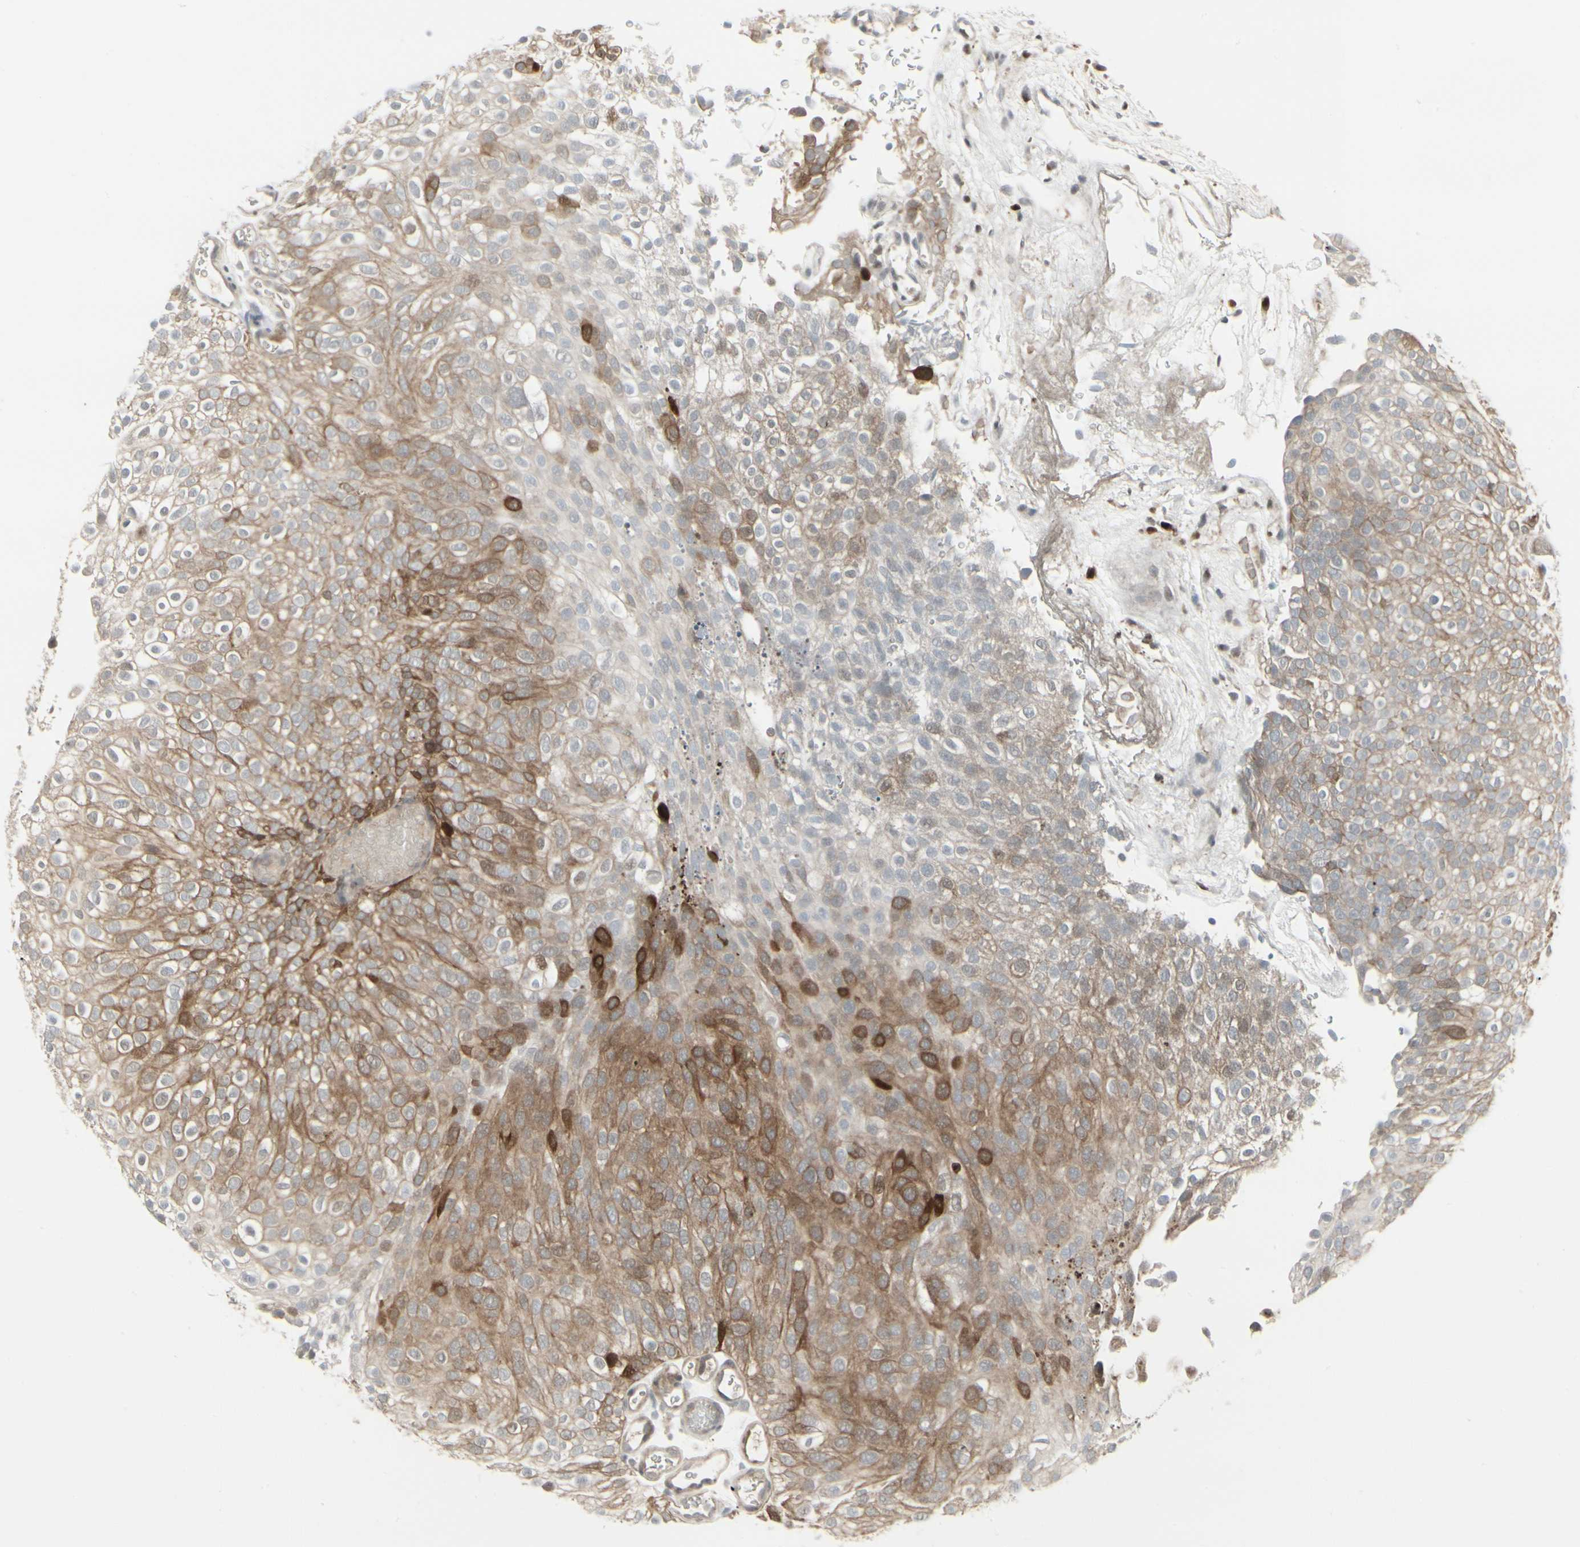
{"staining": {"intensity": "moderate", "quantity": ">75%", "location": "cytoplasmic/membranous"}, "tissue": "urothelial cancer", "cell_type": "Tumor cells", "image_type": "cancer", "snomed": [{"axis": "morphology", "description": "Urothelial carcinoma, Low grade"}, {"axis": "topography", "description": "Urinary bladder"}], "caption": "IHC image of urothelial carcinoma (low-grade) stained for a protein (brown), which demonstrates medium levels of moderate cytoplasmic/membranous positivity in approximately >75% of tumor cells.", "gene": "IGFBP6", "patient": {"sex": "male", "age": 78}}